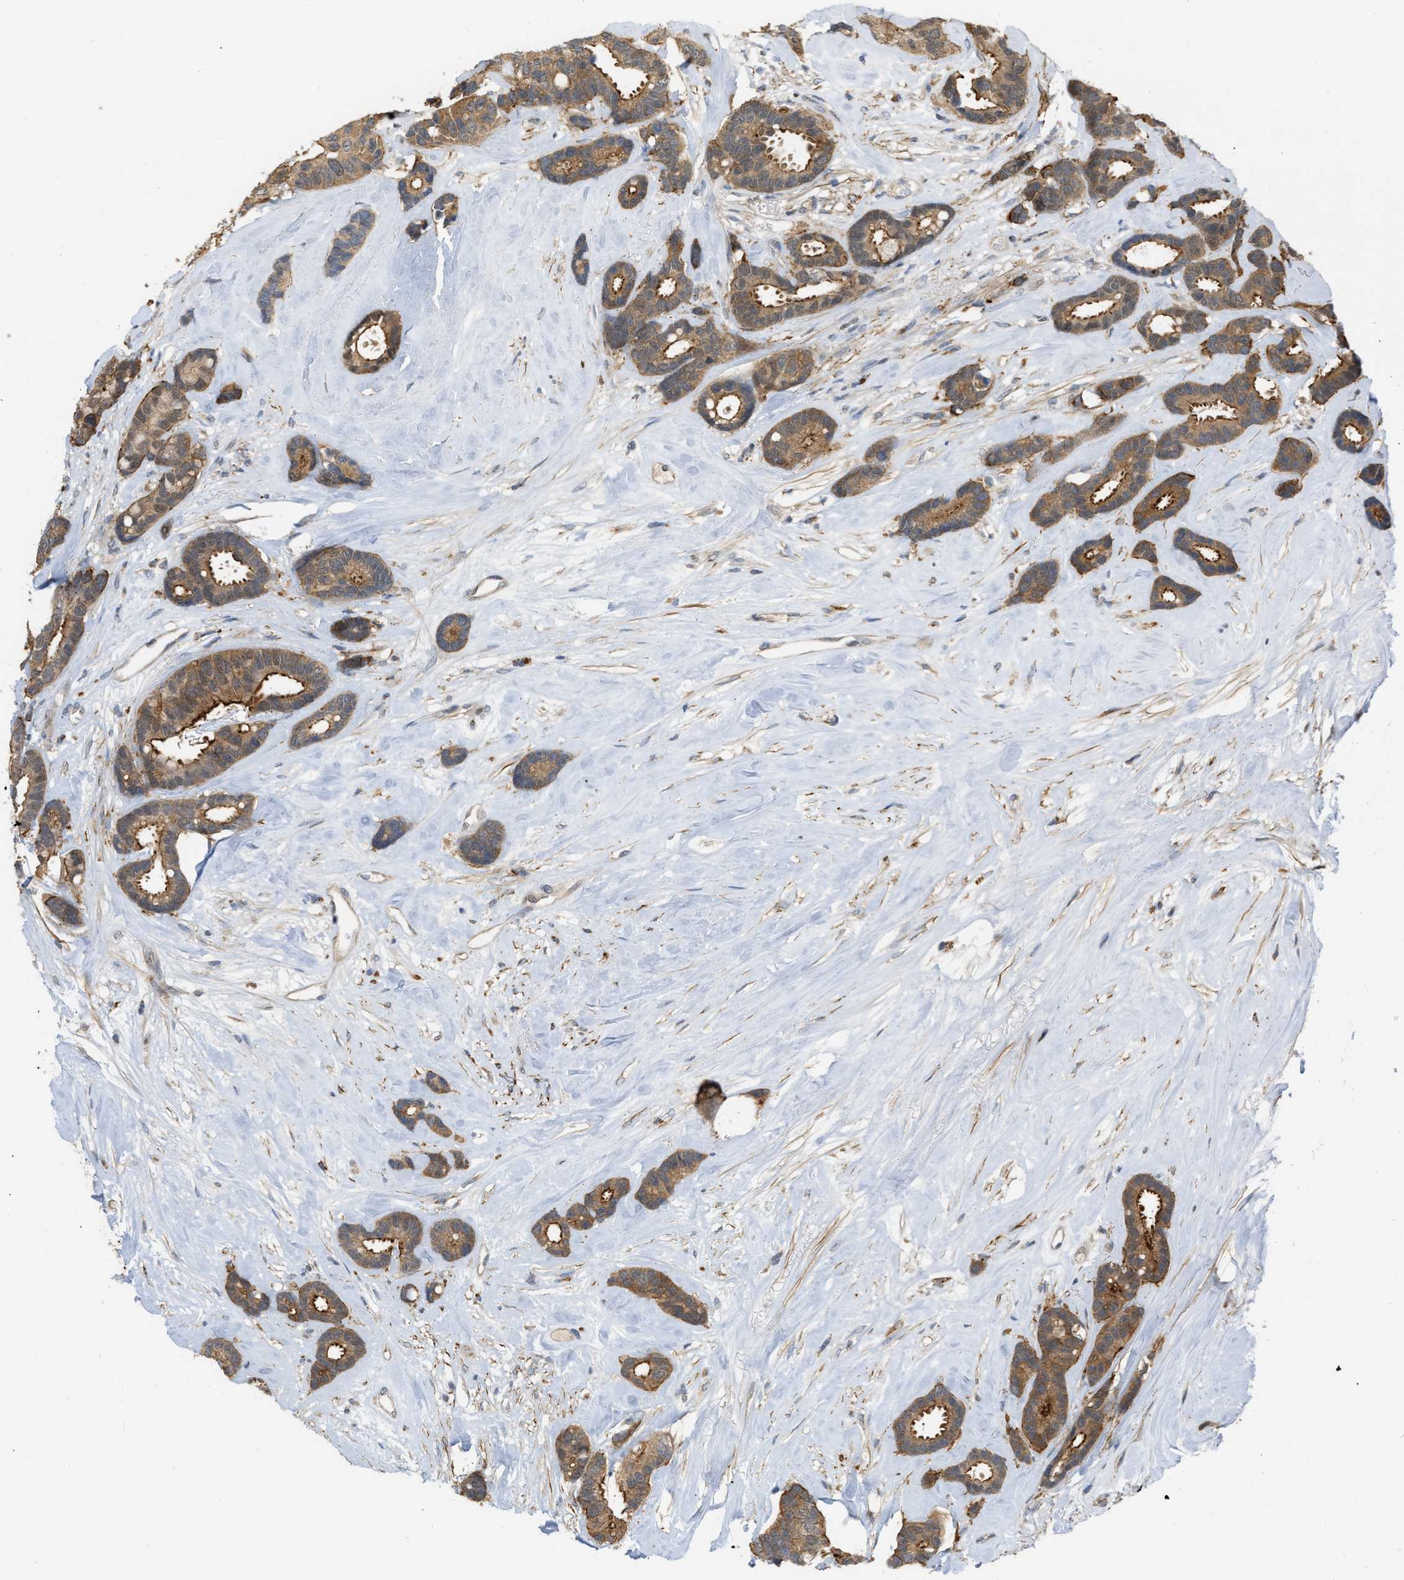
{"staining": {"intensity": "moderate", "quantity": ">75%", "location": "cytoplasmic/membranous"}, "tissue": "breast cancer", "cell_type": "Tumor cells", "image_type": "cancer", "snomed": [{"axis": "morphology", "description": "Duct carcinoma"}, {"axis": "topography", "description": "Breast"}], "caption": "Moderate cytoplasmic/membranous expression for a protein is identified in approximately >75% of tumor cells of breast cancer (intraductal carcinoma) using immunohistochemistry.", "gene": "NAPEPLD", "patient": {"sex": "female", "age": 87}}